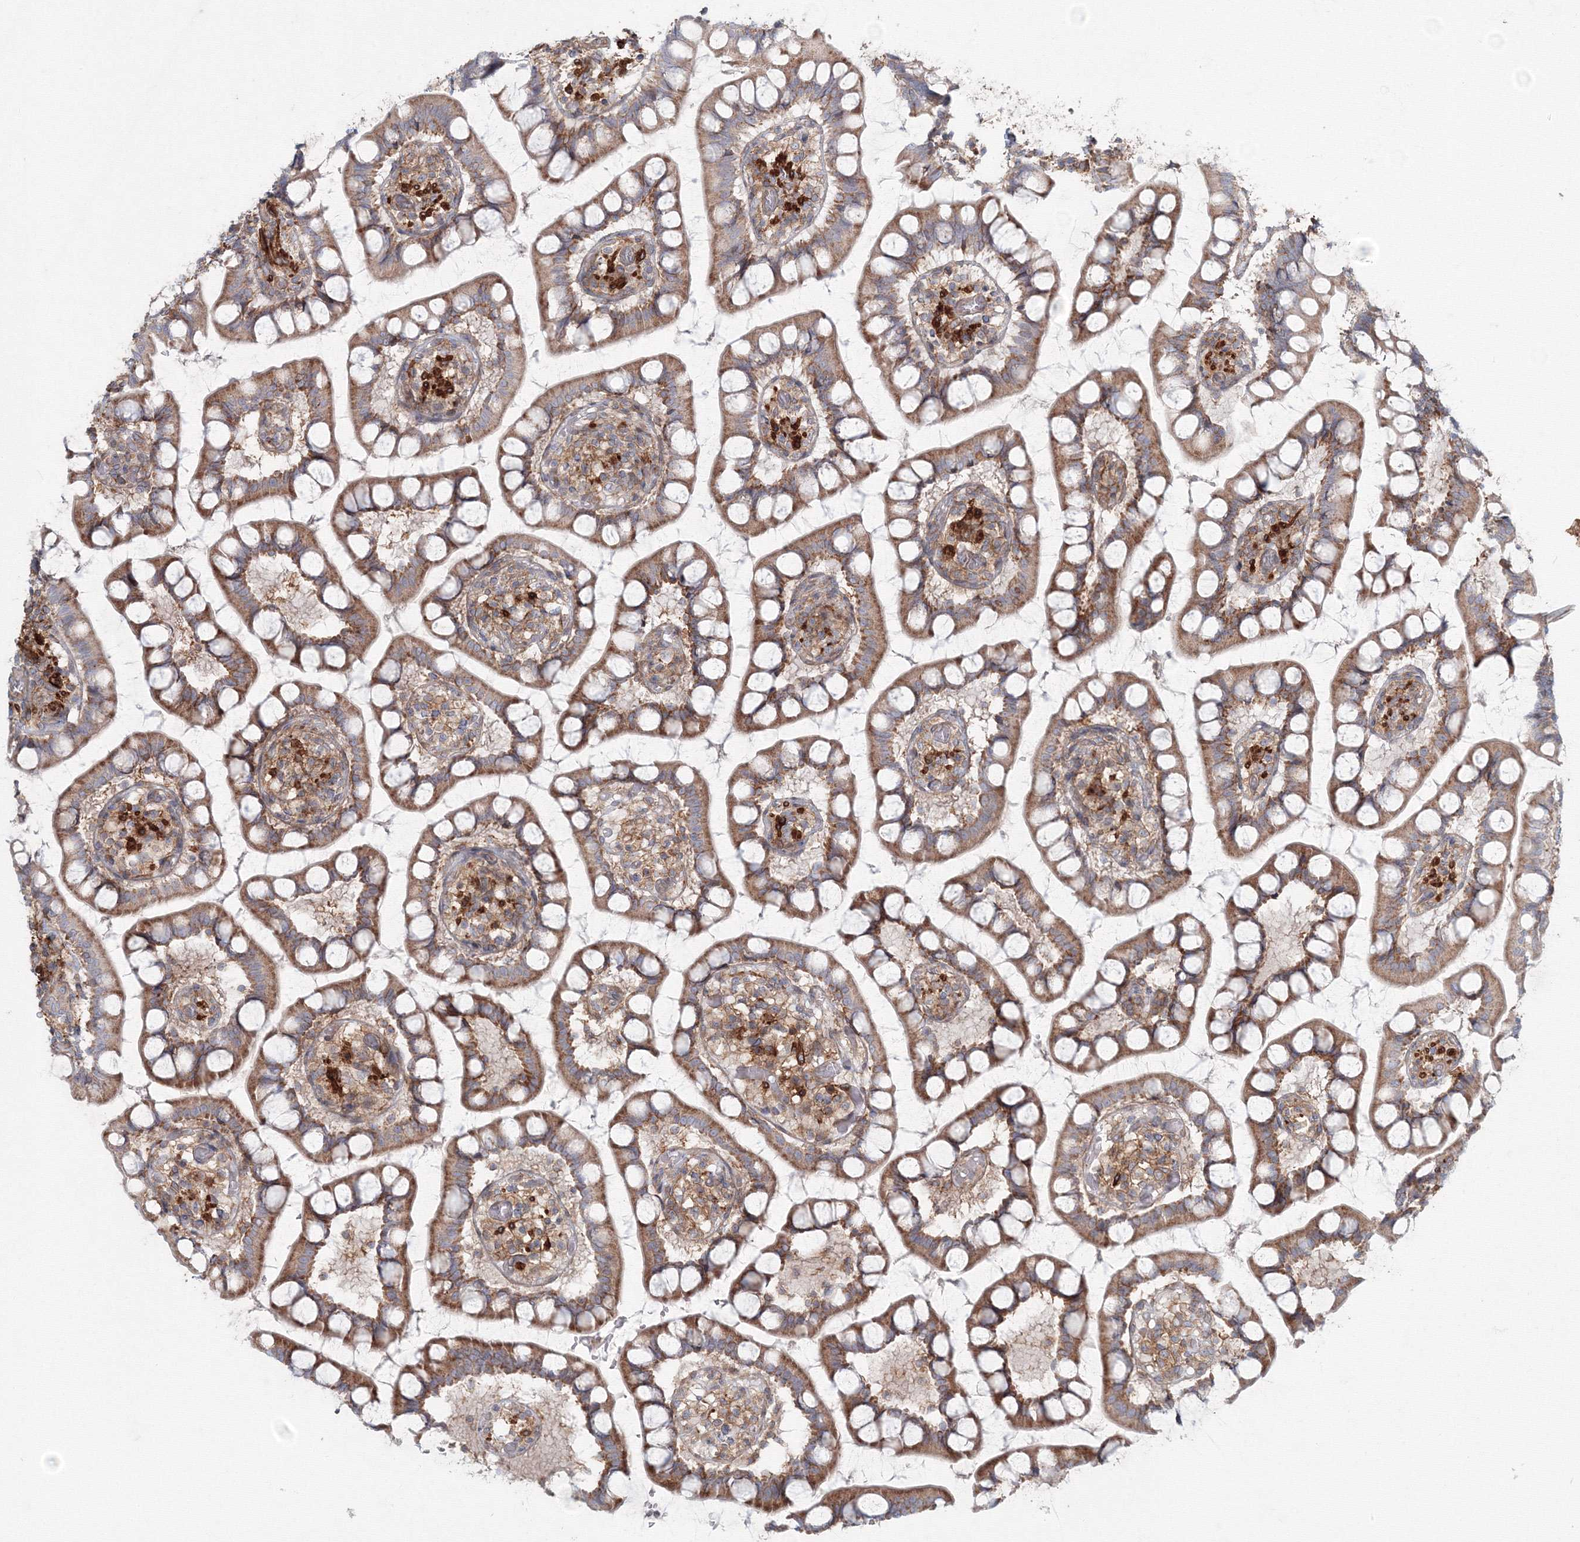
{"staining": {"intensity": "moderate", "quantity": "<25%", "location": "cytoplasmic/membranous"}, "tissue": "small intestine", "cell_type": "Glandular cells", "image_type": "normal", "snomed": [{"axis": "morphology", "description": "Normal tissue, NOS"}, {"axis": "topography", "description": "Small intestine"}], "caption": "Benign small intestine displays moderate cytoplasmic/membranous positivity in approximately <25% of glandular cells, visualized by immunohistochemistry.", "gene": "SH3PXD2A", "patient": {"sex": "male", "age": 52}}